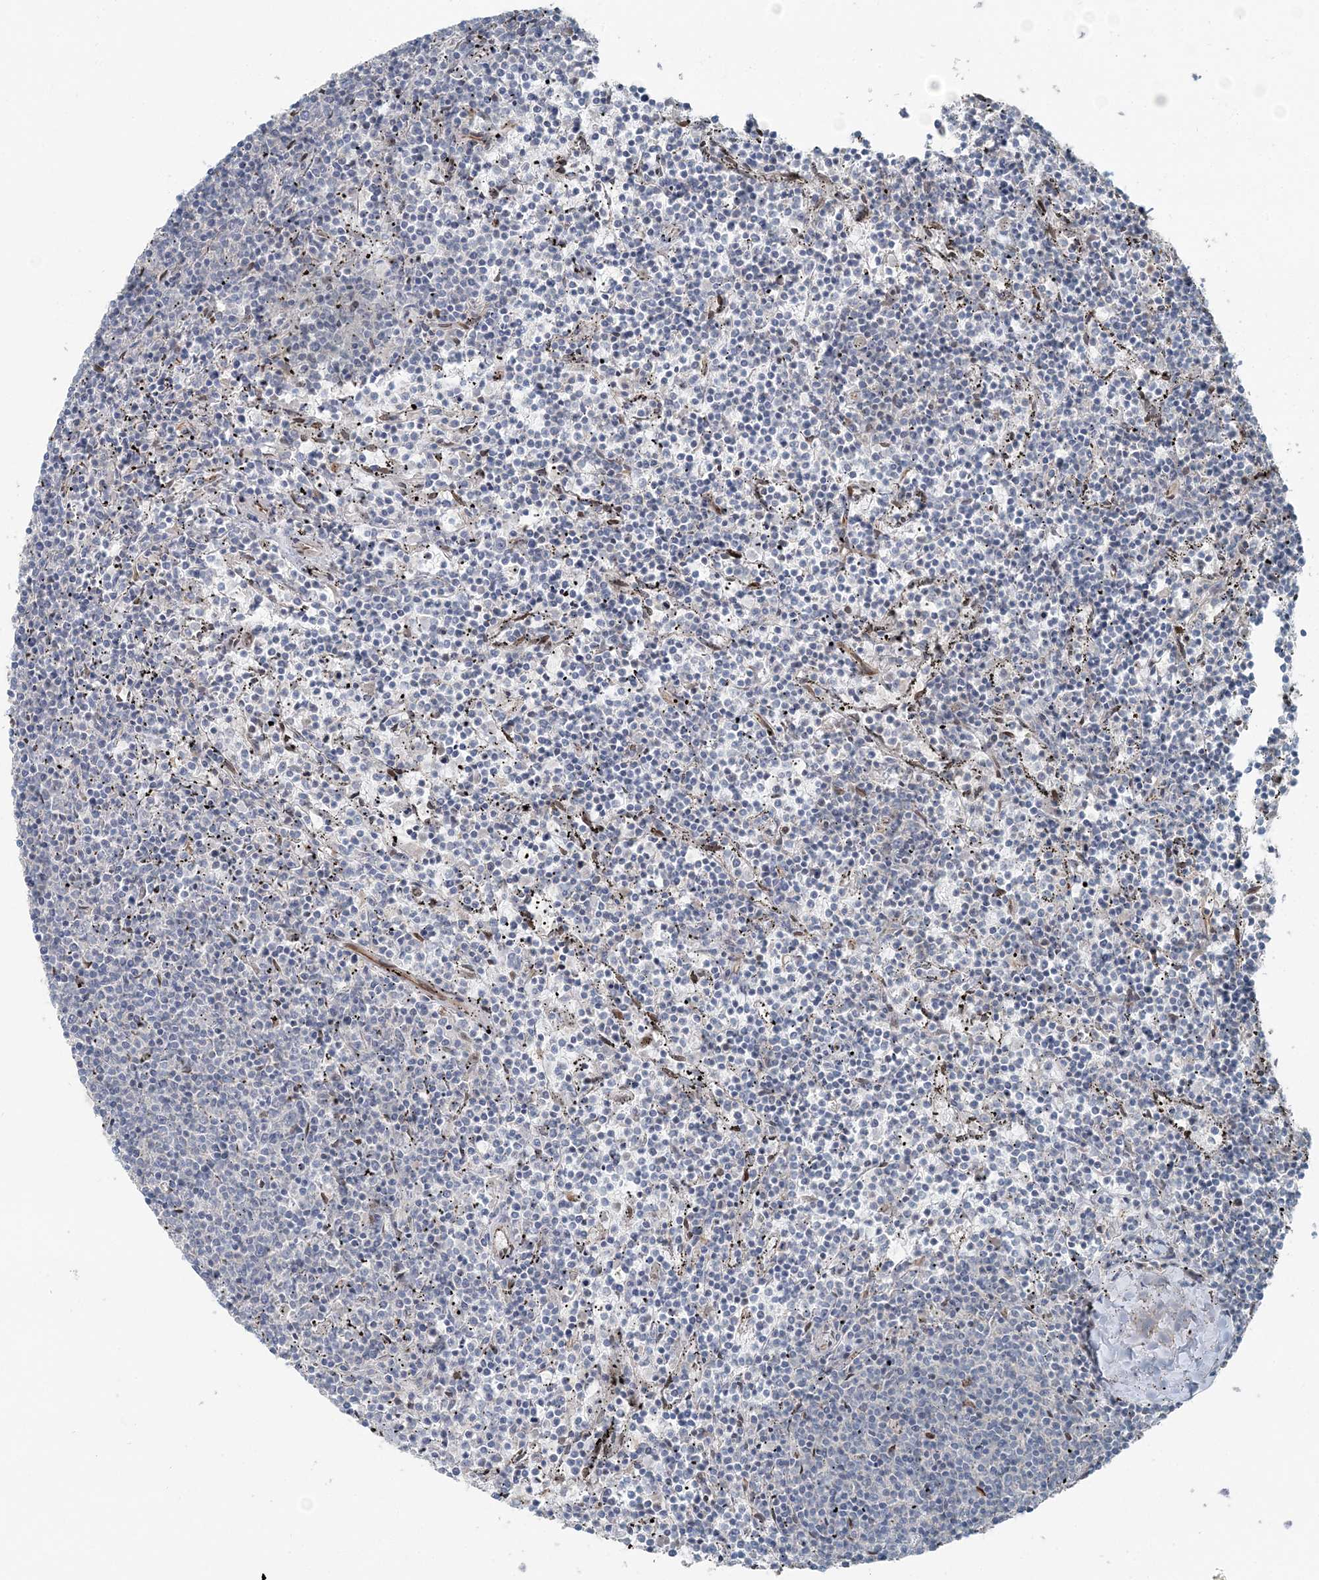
{"staining": {"intensity": "negative", "quantity": "none", "location": "none"}, "tissue": "lymphoma", "cell_type": "Tumor cells", "image_type": "cancer", "snomed": [{"axis": "morphology", "description": "Malignant lymphoma, non-Hodgkin's type, Low grade"}, {"axis": "topography", "description": "Spleen"}], "caption": "Tumor cells are negative for protein expression in human lymphoma.", "gene": "FBXL17", "patient": {"sex": "female", "age": 50}}